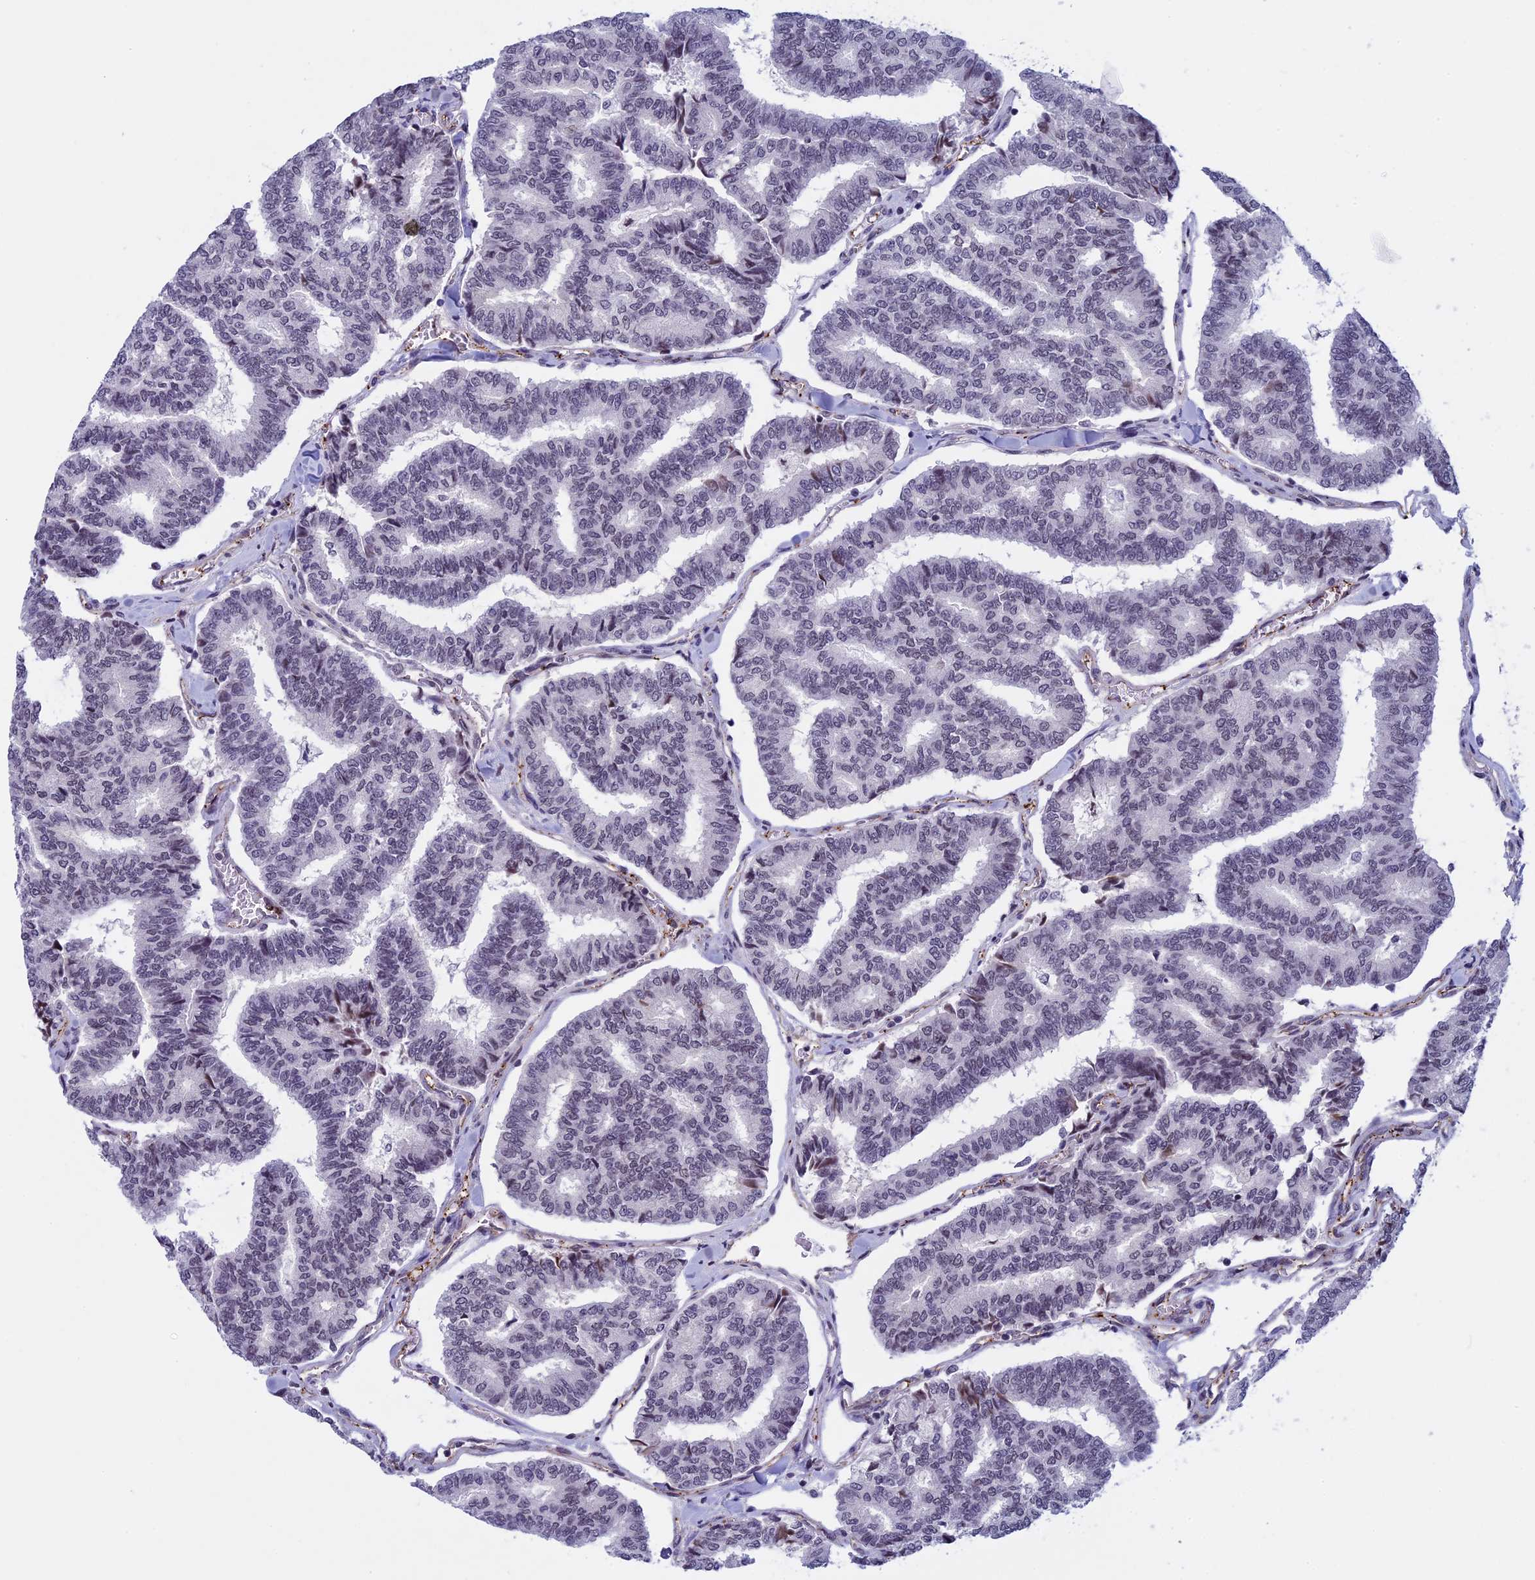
{"staining": {"intensity": "weak", "quantity": "25%-75%", "location": "nuclear"}, "tissue": "thyroid cancer", "cell_type": "Tumor cells", "image_type": "cancer", "snomed": [{"axis": "morphology", "description": "Papillary adenocarcinoma, NOS"}, {"axis": "topography", "description": "Thyroid gland"}], "caption": "The histopathology image displays staining of thyroid cancer, revealing weak nuclear protein staining (brown color) within tumor cells.", "gene": "NIPBL", "patient": {"sex": "female", "age": 35}}